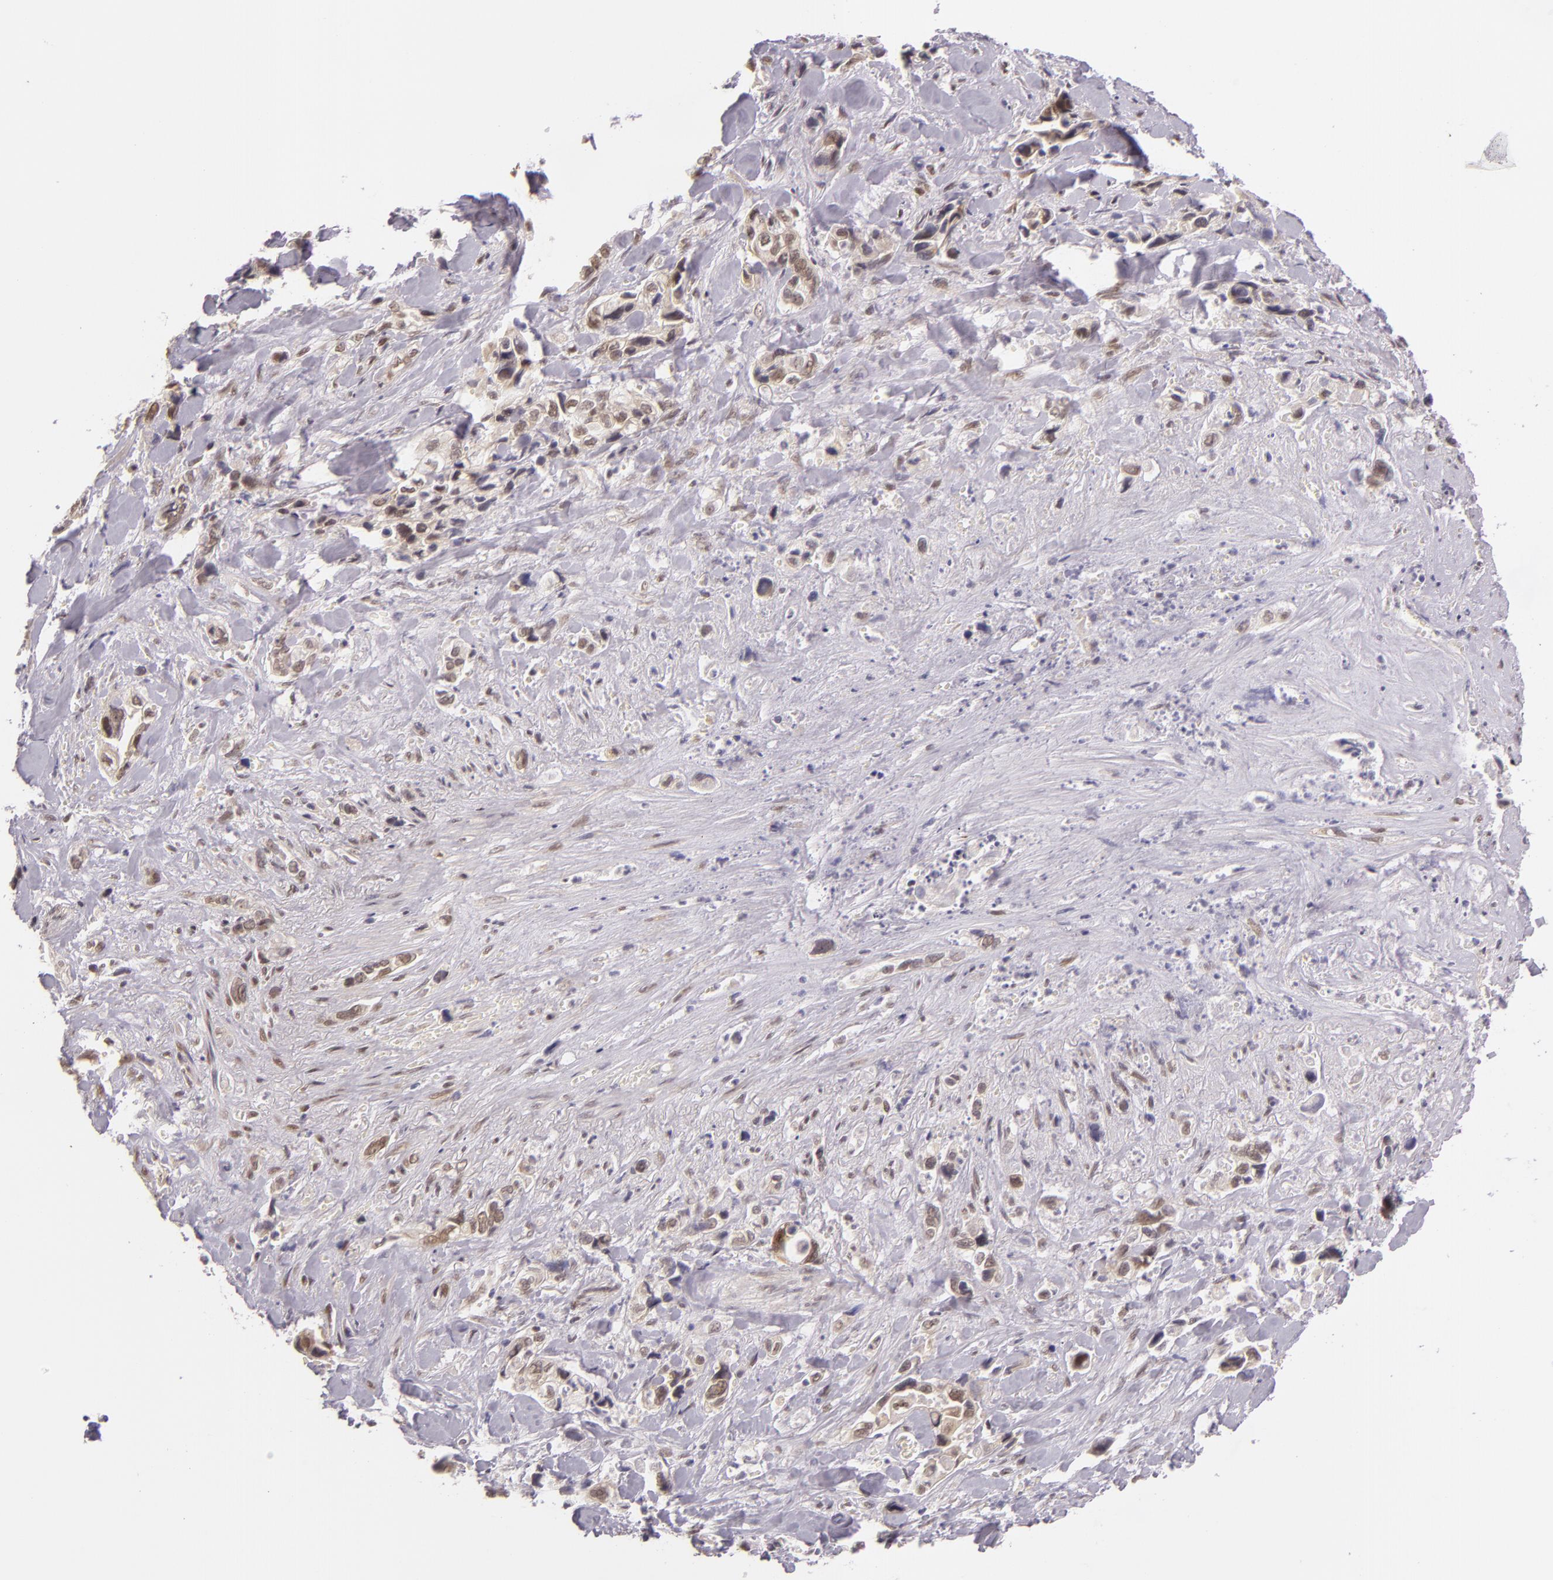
{"staining": {"intensity": "weak", "quantity": "25%-75%", "location": "nuclear"}, "tissue": "pancreatic cancer", "cell_type": "Tumor cells", "image_type": "cancer", "snomed": [{"axis": "morphology", "description": "Adenocarcinoma, NOS"}, {"axis": "topography", "description": "Pancreas"}], "caption": "Protein staining exhibits weak nuclear expression in about 25%-75% of tumor cells in pancreatic cancer (adenocarcinoma). (brown staining indicates protein expression, while blue staining denotes nuclei).", "gene": "ALX1", "patient": {"sex": "male", "age": 69}}